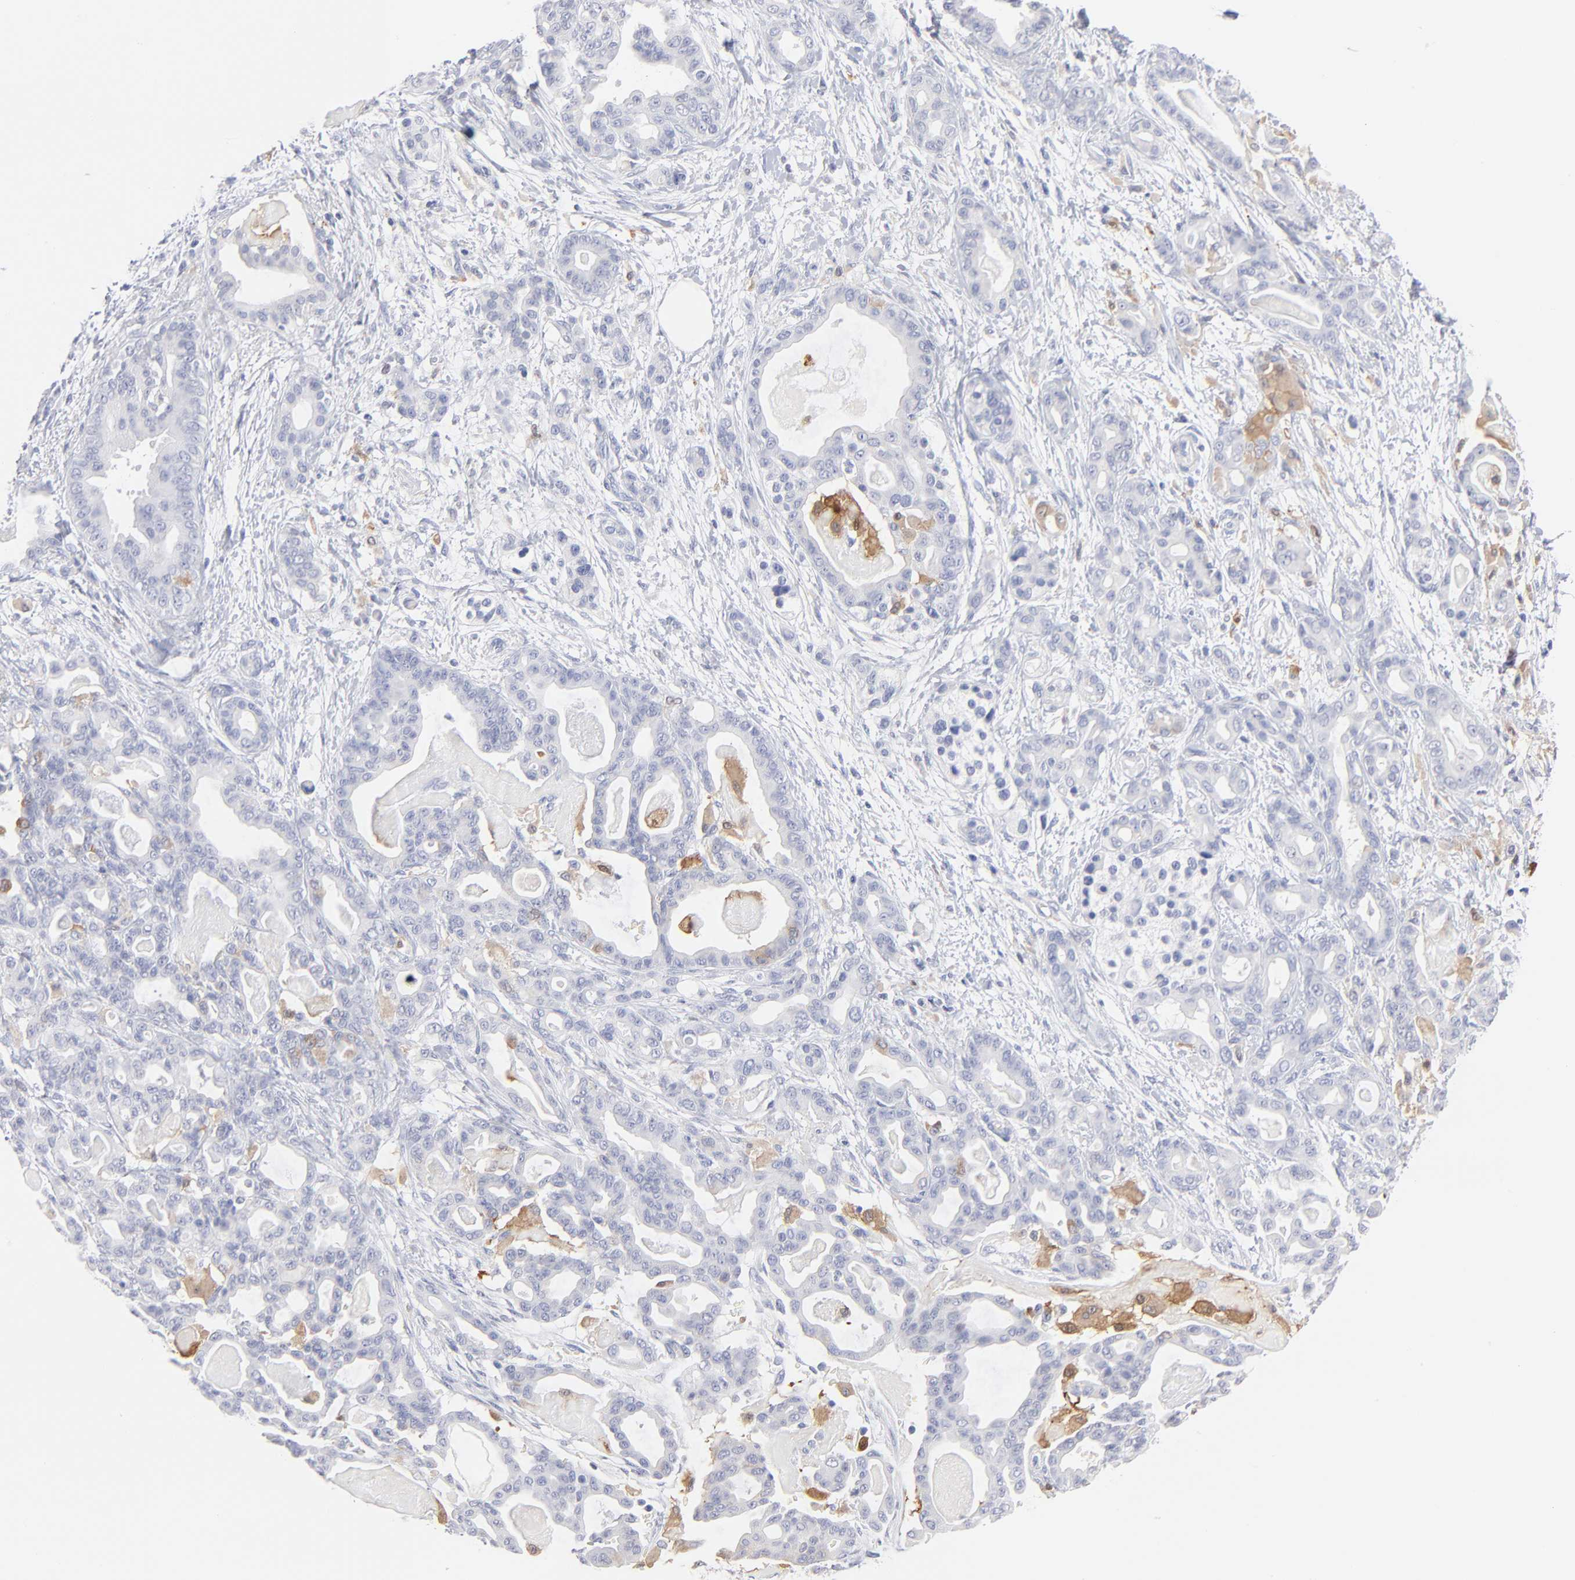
{"staining": {"intensity": "negative", "quantity": "none", "location": "none"}, "tissue": "pancreatic cancer", "cell_type": "Tumor cells", "image_type": "cancer", "snomed": [{"axis": "morphology", "description": "Adenocarcinoma, NOS"}, {"axis": "topography", "description": "Pancreas"}], "caption": "Tumor cells are negative for brown protein staining in pancreatic adenocarcinoma.", "gene": "IFIT2", "patient": {"sex": "male", "age": 63}}